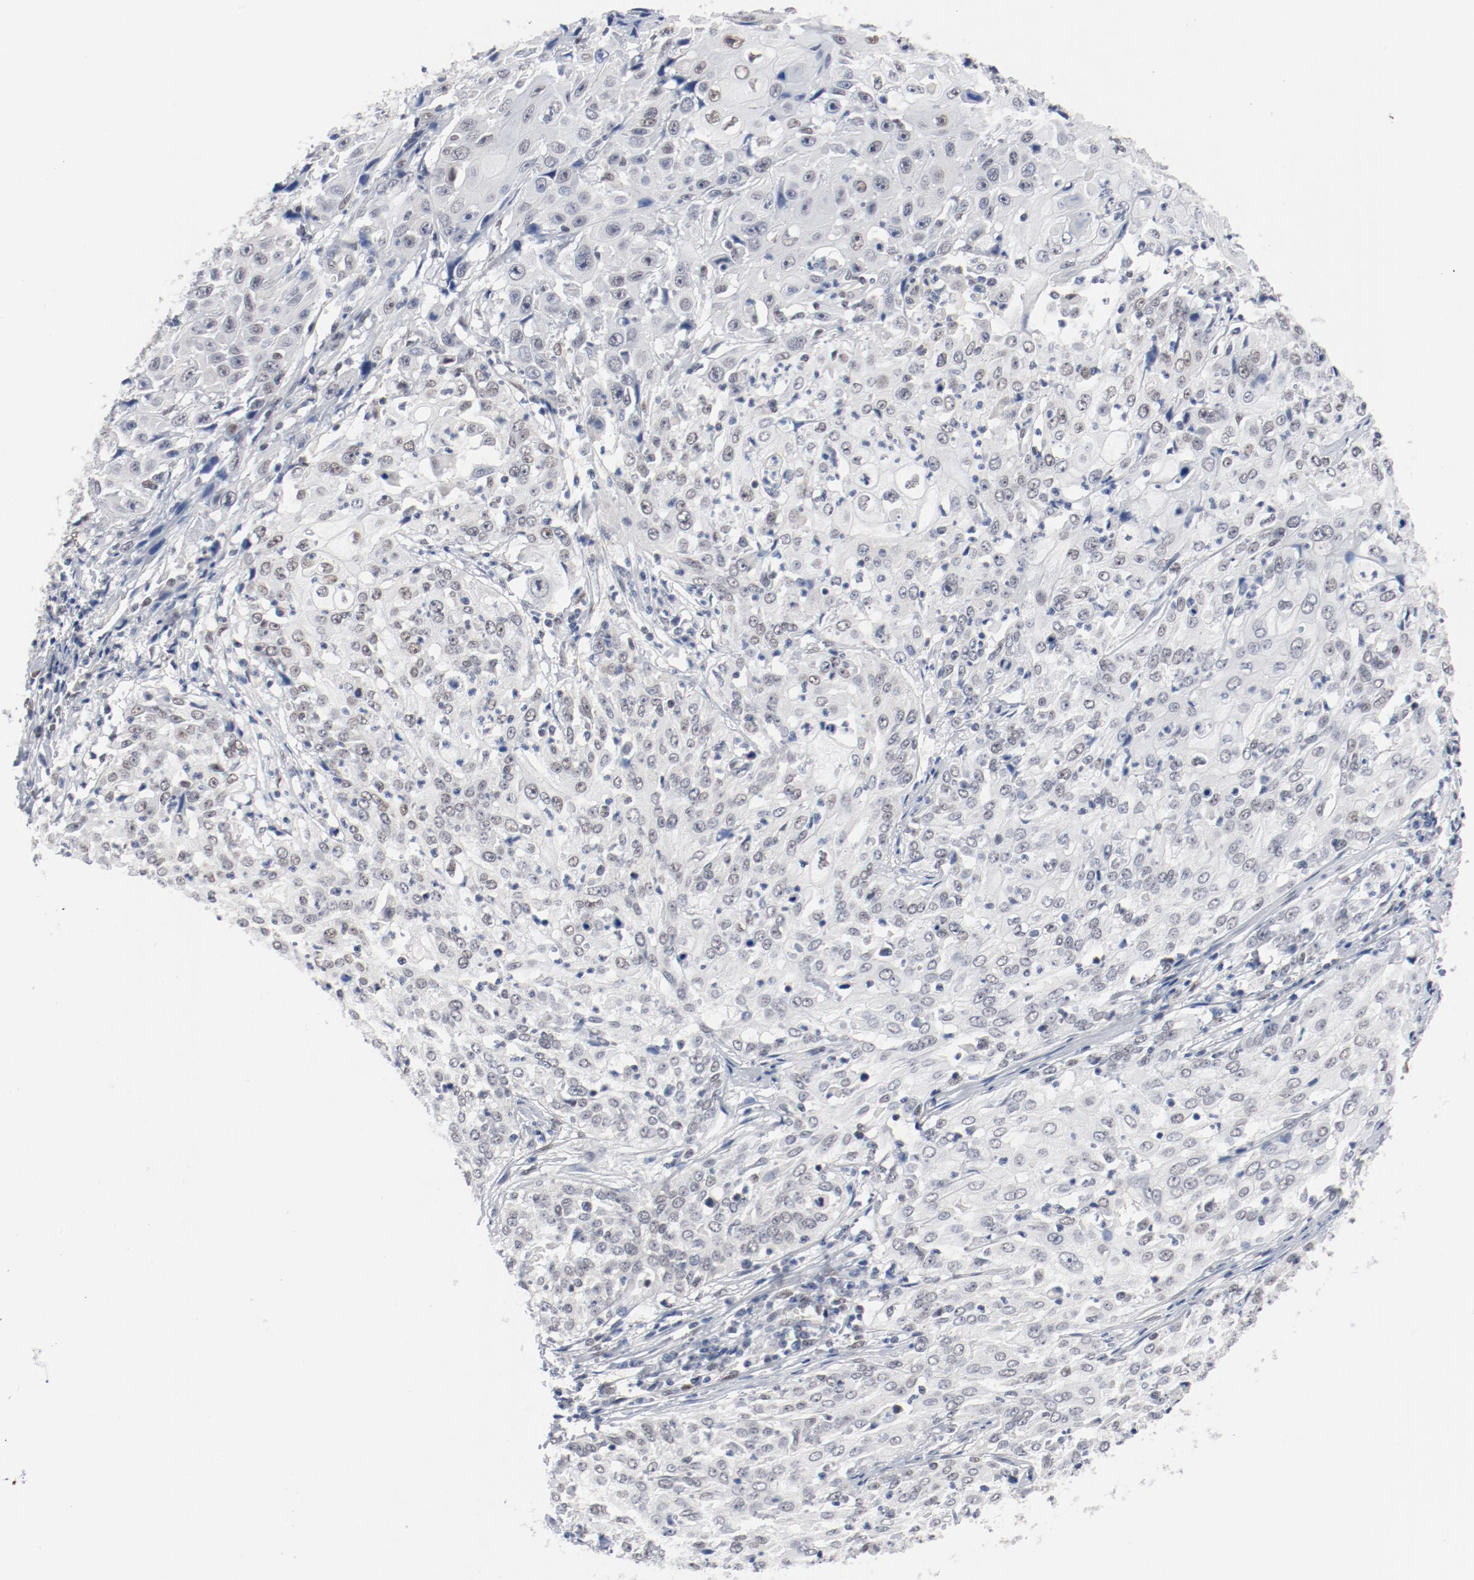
{"staining": {"intensity": "weak", "quantity": ">75%", "location": "nuclear"}, "tissue": "cervical cancer", "cell_type": "Tumor cells", "image_type": "cancer", "snomed": [{"axis": "morphology", "description": "Squamous cell carcinoma, NOS"}, {"axis": "topography", "description": "Cervix"}], "caption": "Immunohistochemical staining of human squamous cell carcinoma (cervical) exhibits low levels of weak nuclear protein staining in about >75% of tumor cells.", "gene": "ARNT", "patient": {"sex": "female", "age": 39}}